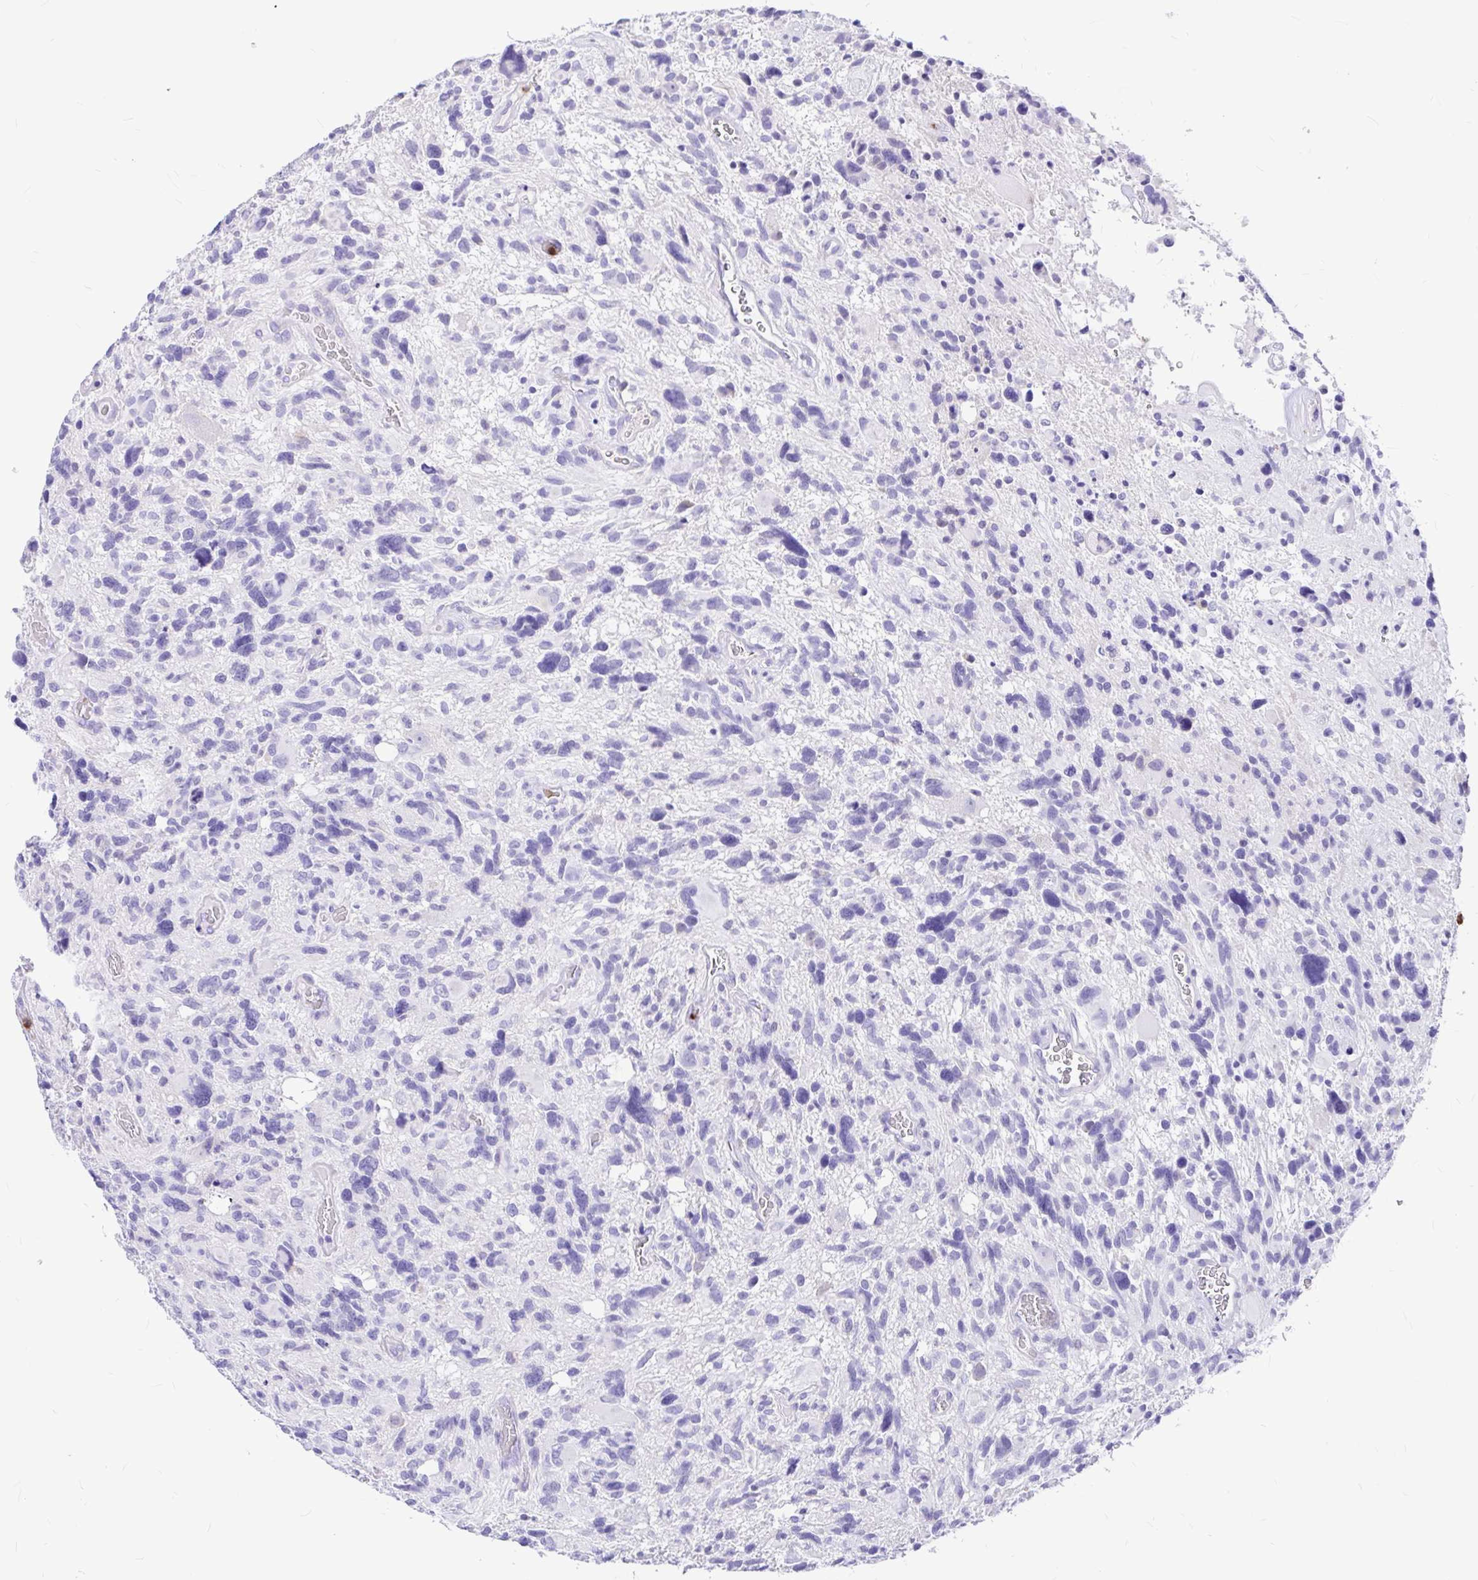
{"staining": {"intensity": "negative", "quantity": "none", "location": "none"}, "tissue": "glioma", "cell_type": "Tumor cells", "image_type": "cancer", "snomed": [{"axis": "morphology", "description": "Glioma, malignant, High grade"}, {"axis": "topography", "description": "Brain"}], "caption": "DAB (3,3'-diaminobenzidine) immunohistochemical staining of high-grade glioma (malignant) displays no significant expression in tumor cells.", "gene": "CLEC1B", "patient": {"sex": "male", "age": 49}}